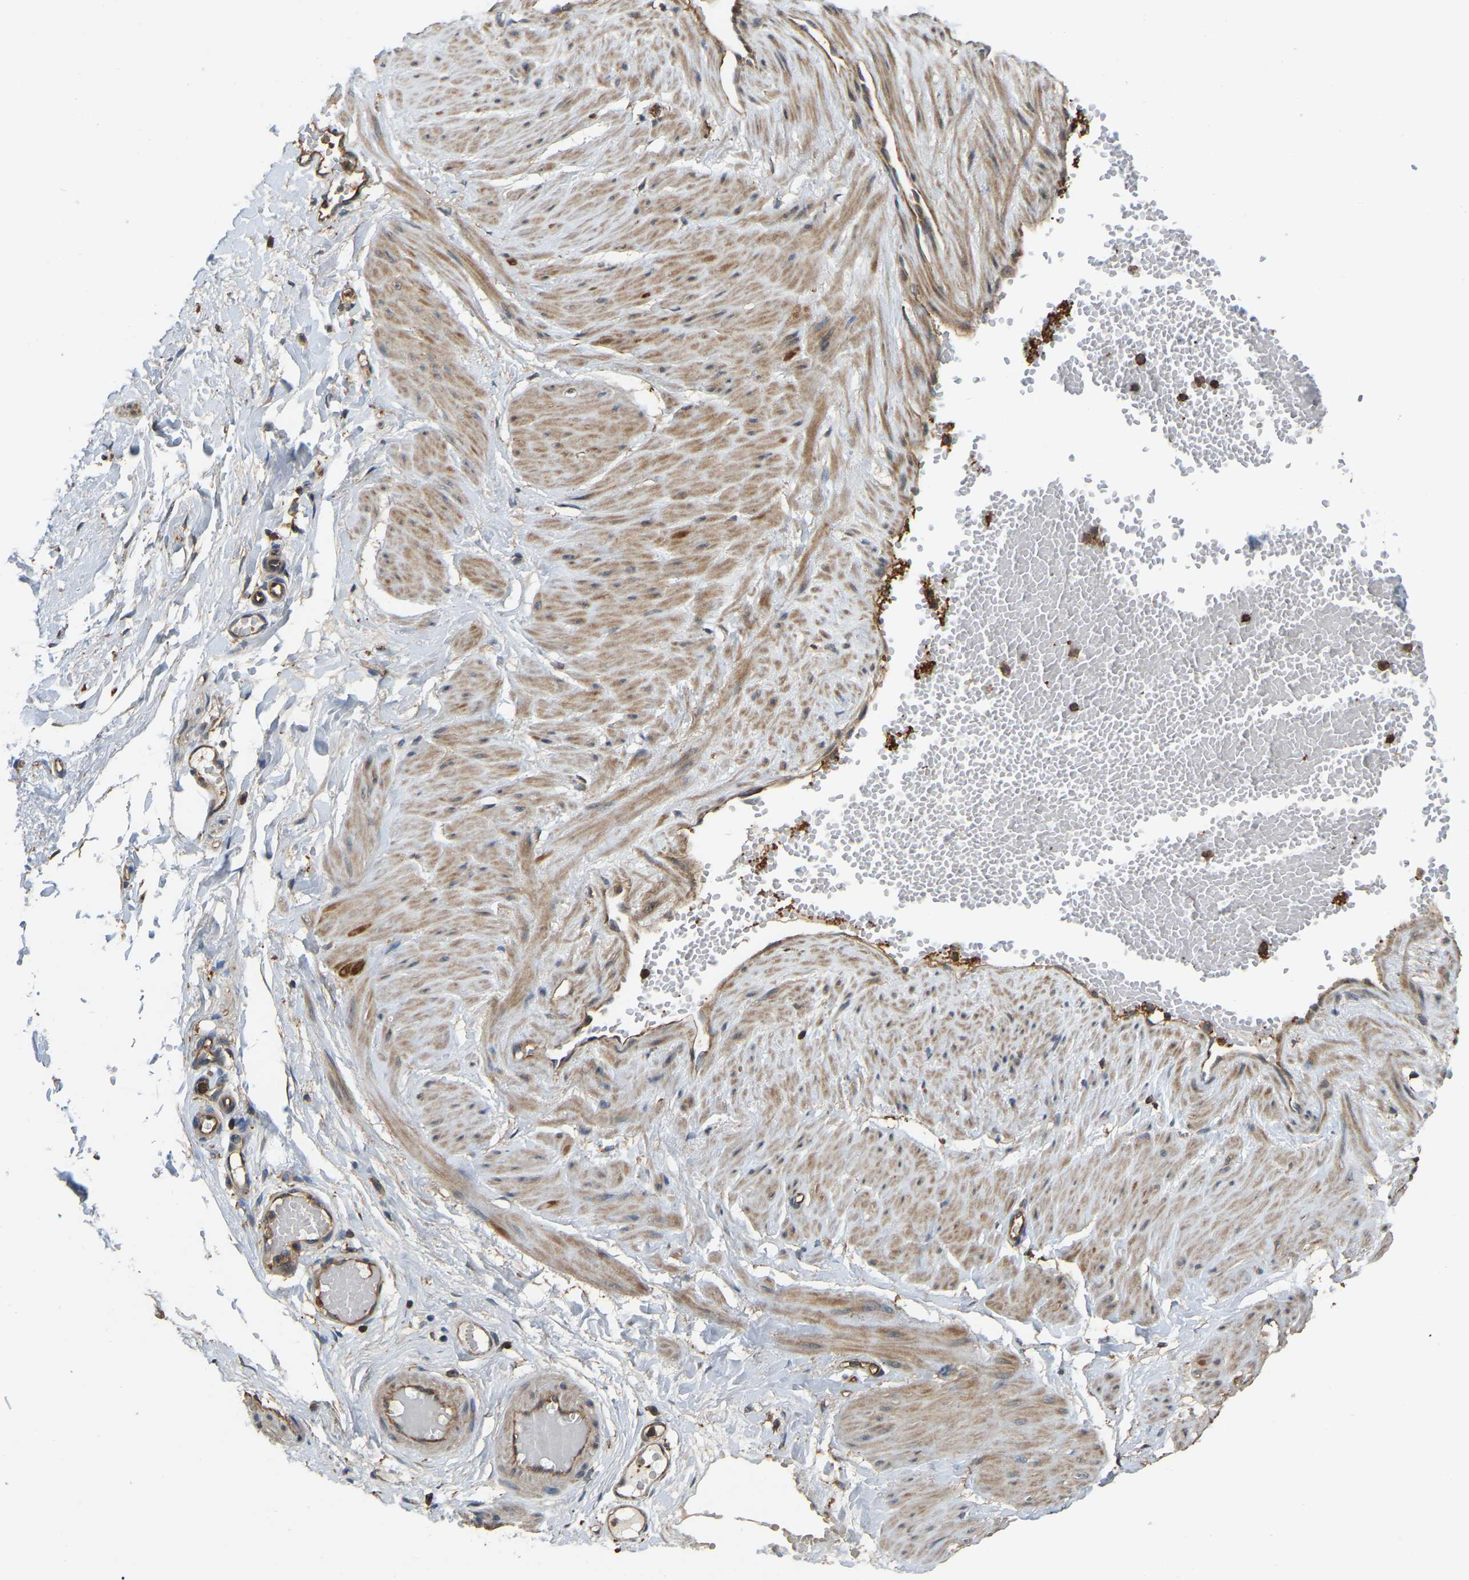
{"staining": {"intensity": "moderate", "quantity": ">75%", "location": "cytoplasmic/membranous"}, "tissue": "adipose tissue", "cell_type": "Adipocytes", "image_type": "normal", "snomed": [{"axis": "morphology", "description": "Normal tissue, NOS"}, {"axis": "topography", "description": "Soft tissue"}], "caption": "A brown stain highlights moderate cytoplasmic/membranous staining of a protein in adipocytes of unremarkable human adipose tissue. The protein is shown in brown color, while the nuclei are stained blue.", "gene": "SAMD9L", "patient": {"sex": "male", "age": 72}}